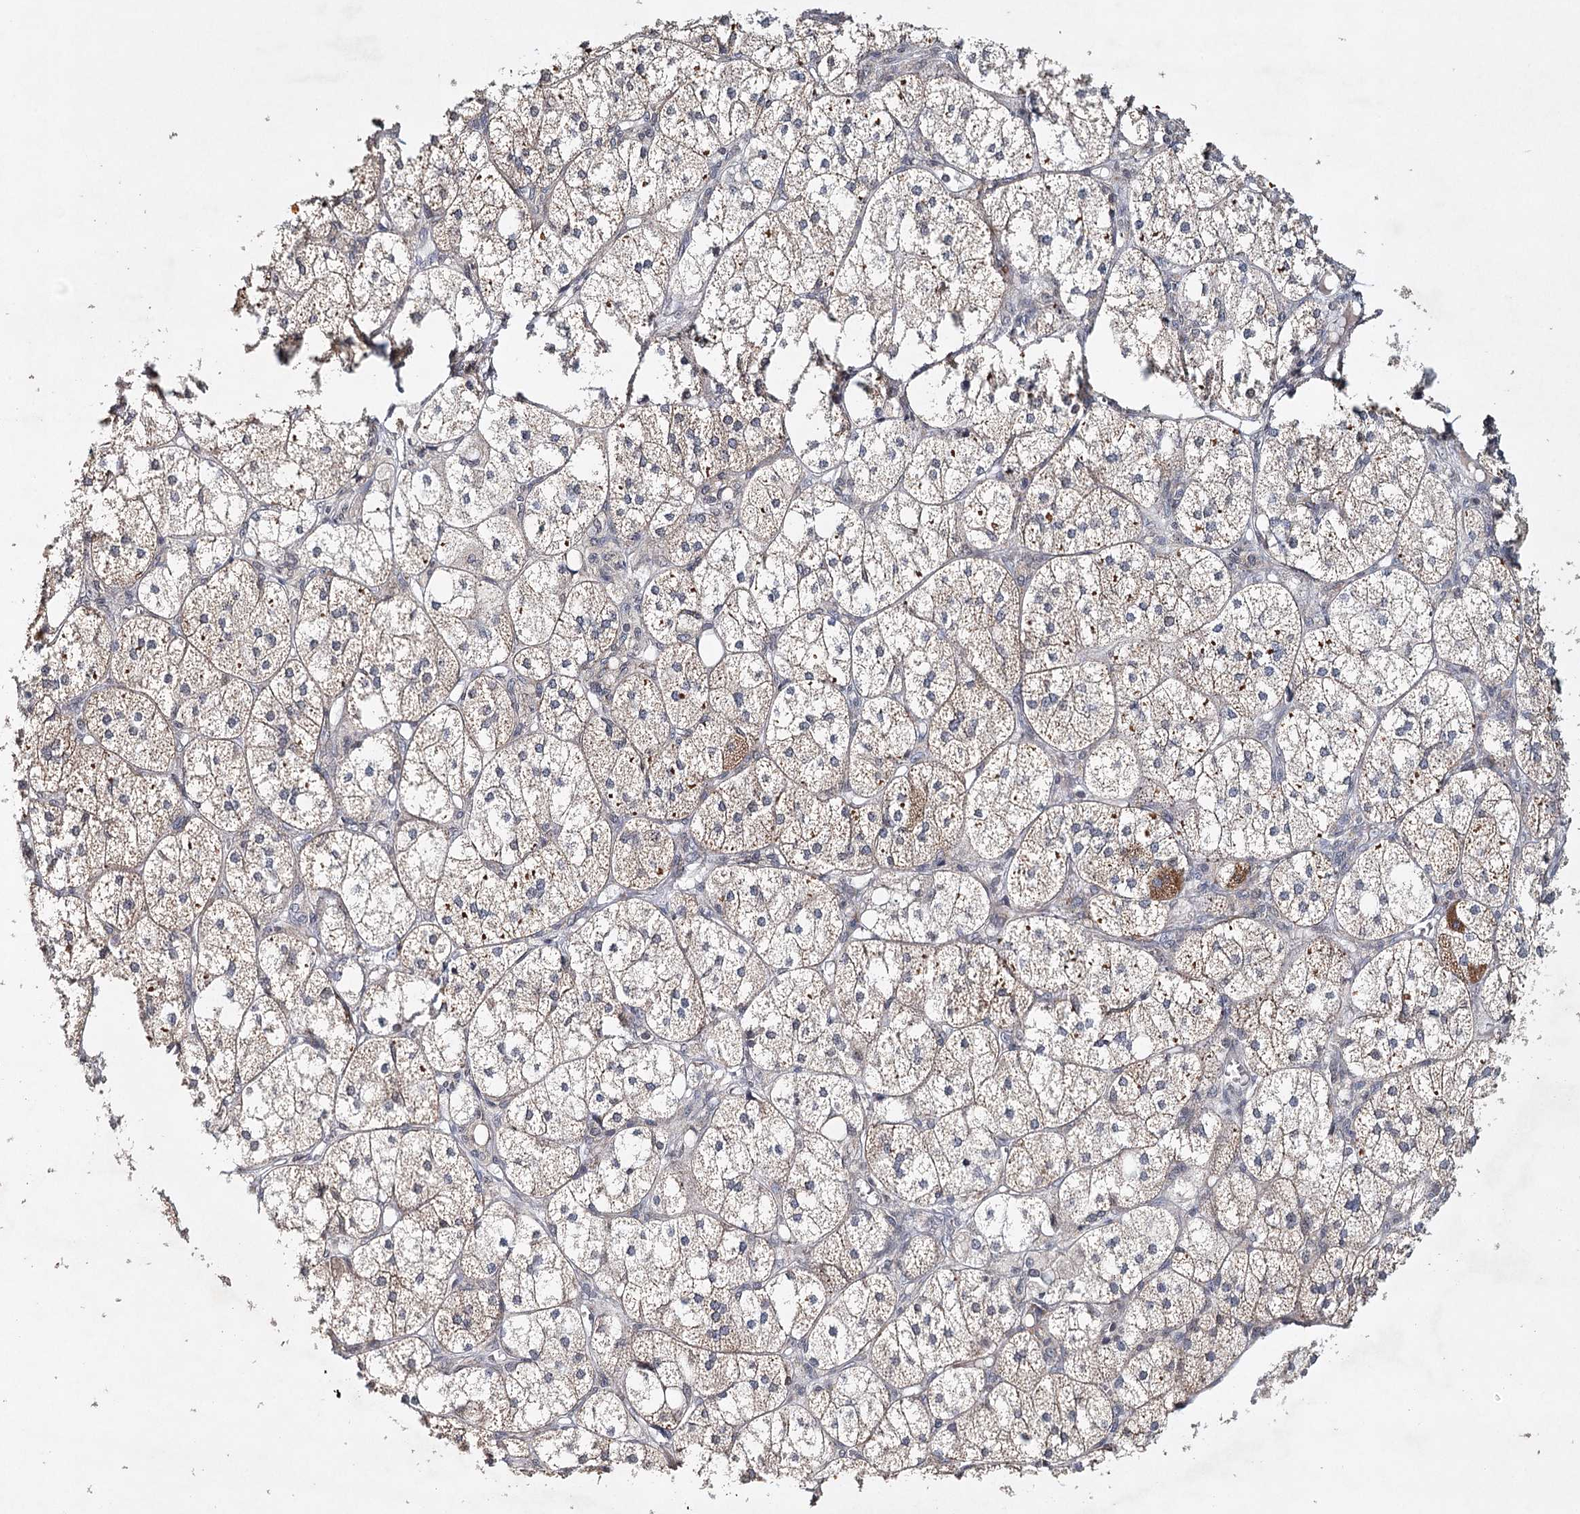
{"staining": {"intensity": "moderate", "quantity": "25%-75%", "location": "cytoplasmic/membranous"}, "tissue": "adrenal gland", "cell_type": "Glandular cells", "image_type": "normal", "snomed": [{"axis": "morphology", "description": "Normal tissue, NOS"}, {"axis": "topography", "description": "Adrenal gland"}], "caption": "A medium amount of moderate cytoplasmic/membranous staining is seen in approximately 25%-75% of glandular cells in unremarkable adrenal gland. (Stains: DAB in brown, nuclei in blue, Microscopy: brightfield microscopy at high magnification).", "gene": "ICOS", "patient": {"sex": "female", "age": 61}}